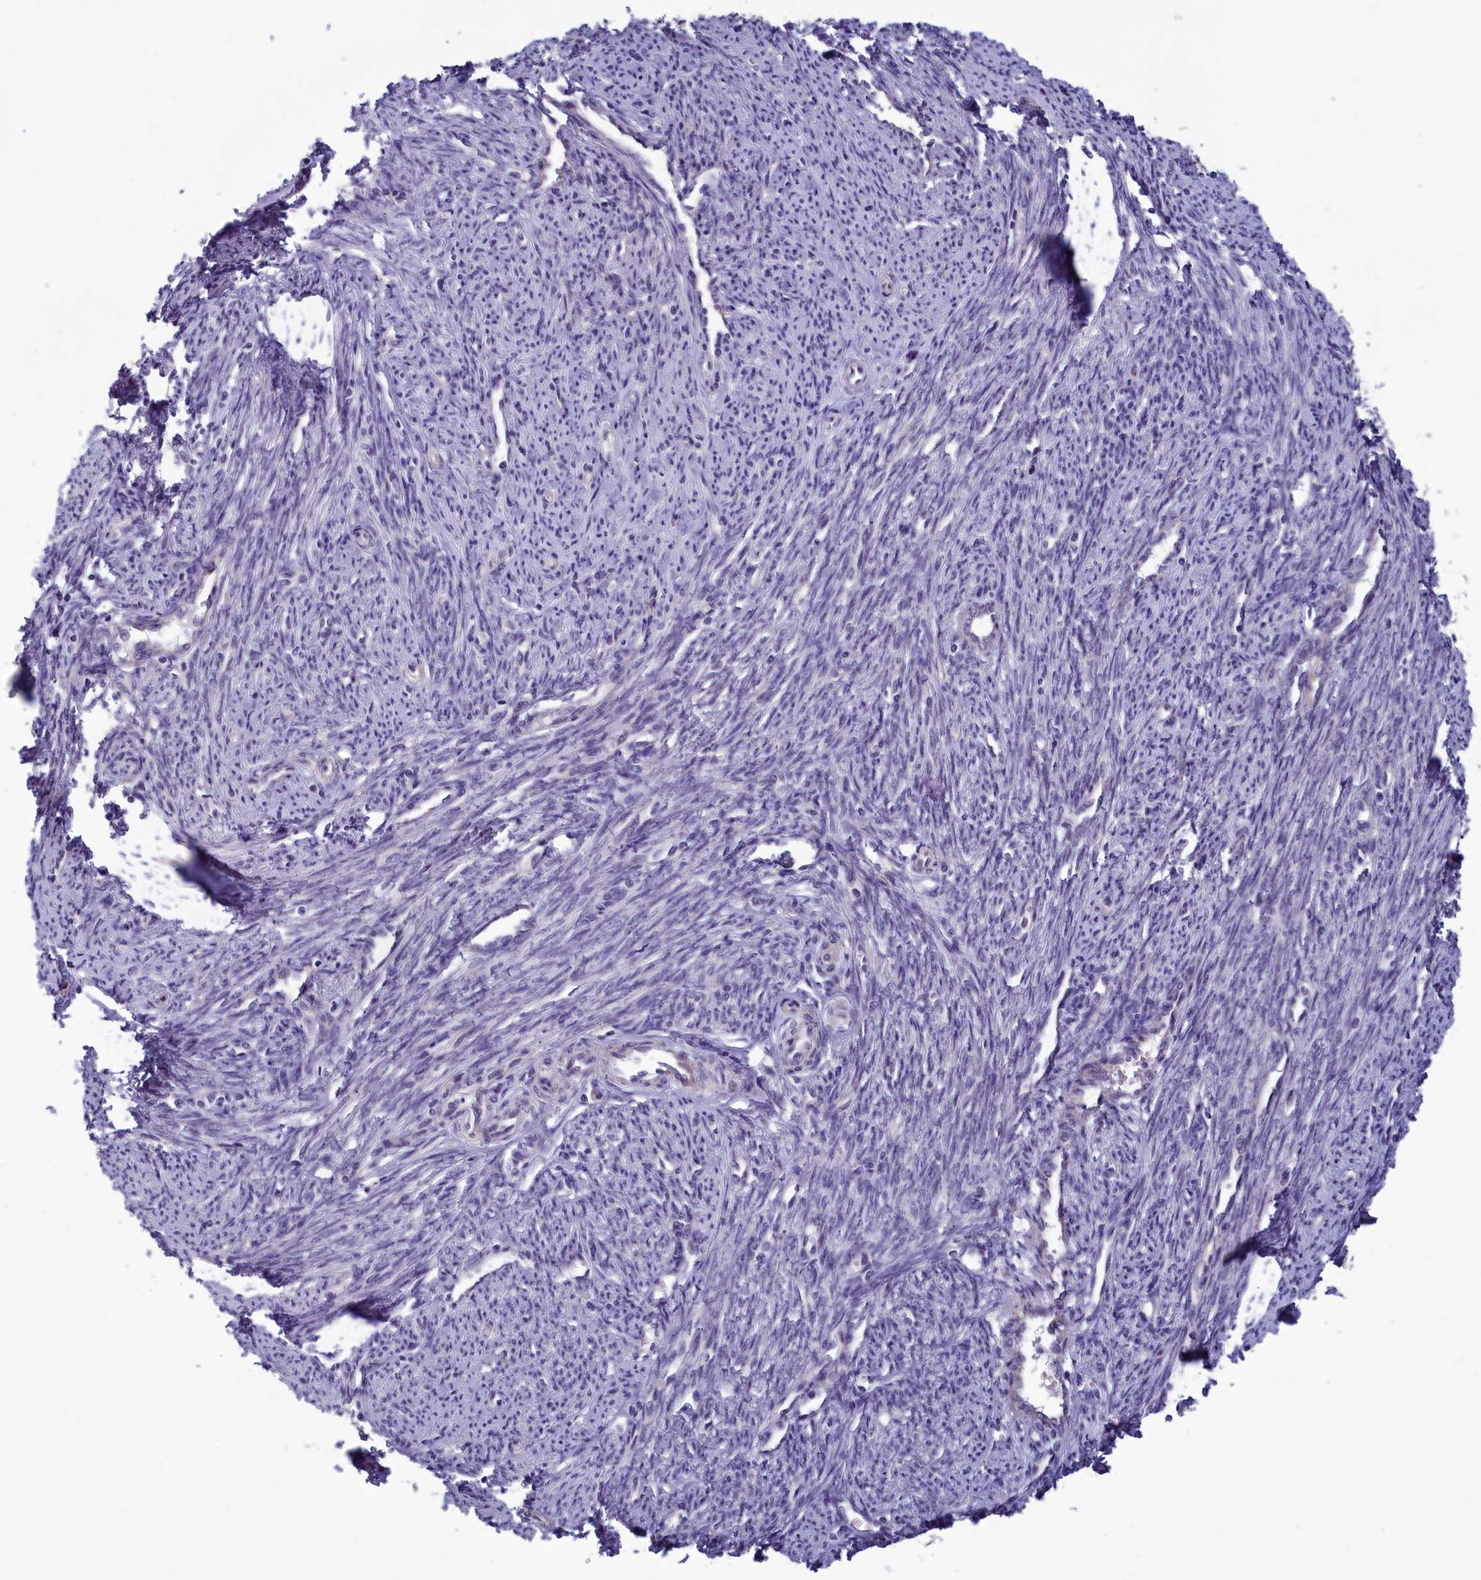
{"staining": {"intensity": "weak", "quantity": "<25%", "location": "cytoplasmic/membranous"}, "tissue": "smooth muscle", "cell_type": "Smooth muscle cells", "image_type": "normal", "snomed": [{"axis": "morphology", "description": "Normal tissue, NOS"}, {"axis": "topography", "description": "Smooth muscle"}, {"axis": "topography", "description": "Uterus"}], "caption": "IHC micrograph of normal smooth muscle stained for a protein (brown), which demonstrates no positivity in smooth muscle cells. (Brightfield microscopy of DAB (3,3'-diaminobenzidine) immunohistochemistry (IHC) at high magnification).", "gene": "HECA", "patient": {"sex": "female", "age": 59}}